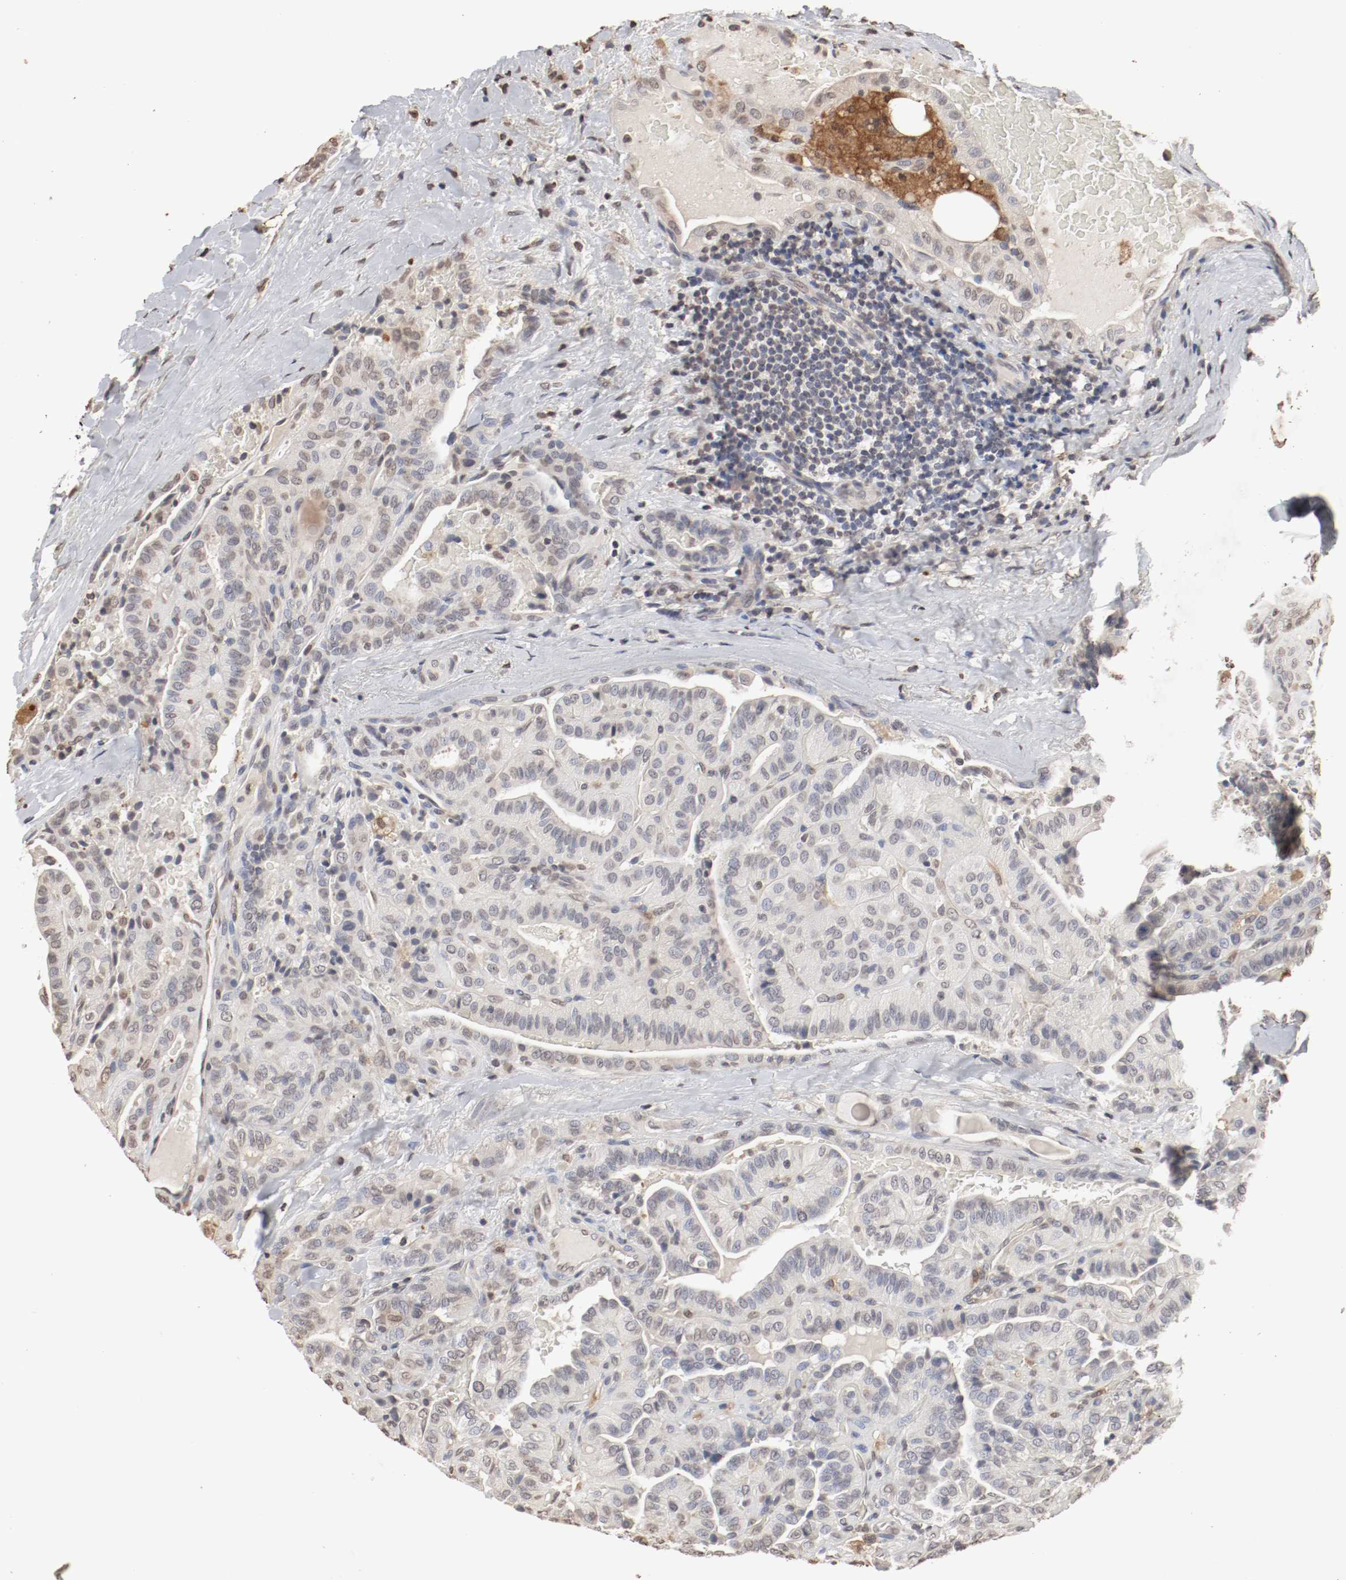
{"staining": {"intensity": "weak", "quantity": "25%-75%", "location": "cytoplasmic/membranous,nuclear"}, "tissue": "thyroid cancer", "cell_type": "Tumor cells", "image_type": "cancer", "snomed": [{"axis": "morphology", "description": "Papillary adenocarcinoma, NOS"}, {"axis": "topography", "description": "Thyroid gland"}], "caption": "A photomicrograph showing weak cytoplasmic/membranous and nuclear positivity in approximately 25%-75% of tumor cells in thyroid papillary adenocarcinoma, as visualized by brown immunohistochemical staining.", "gene": "WASL", "patient": {"sex": "male", "age": 77}}